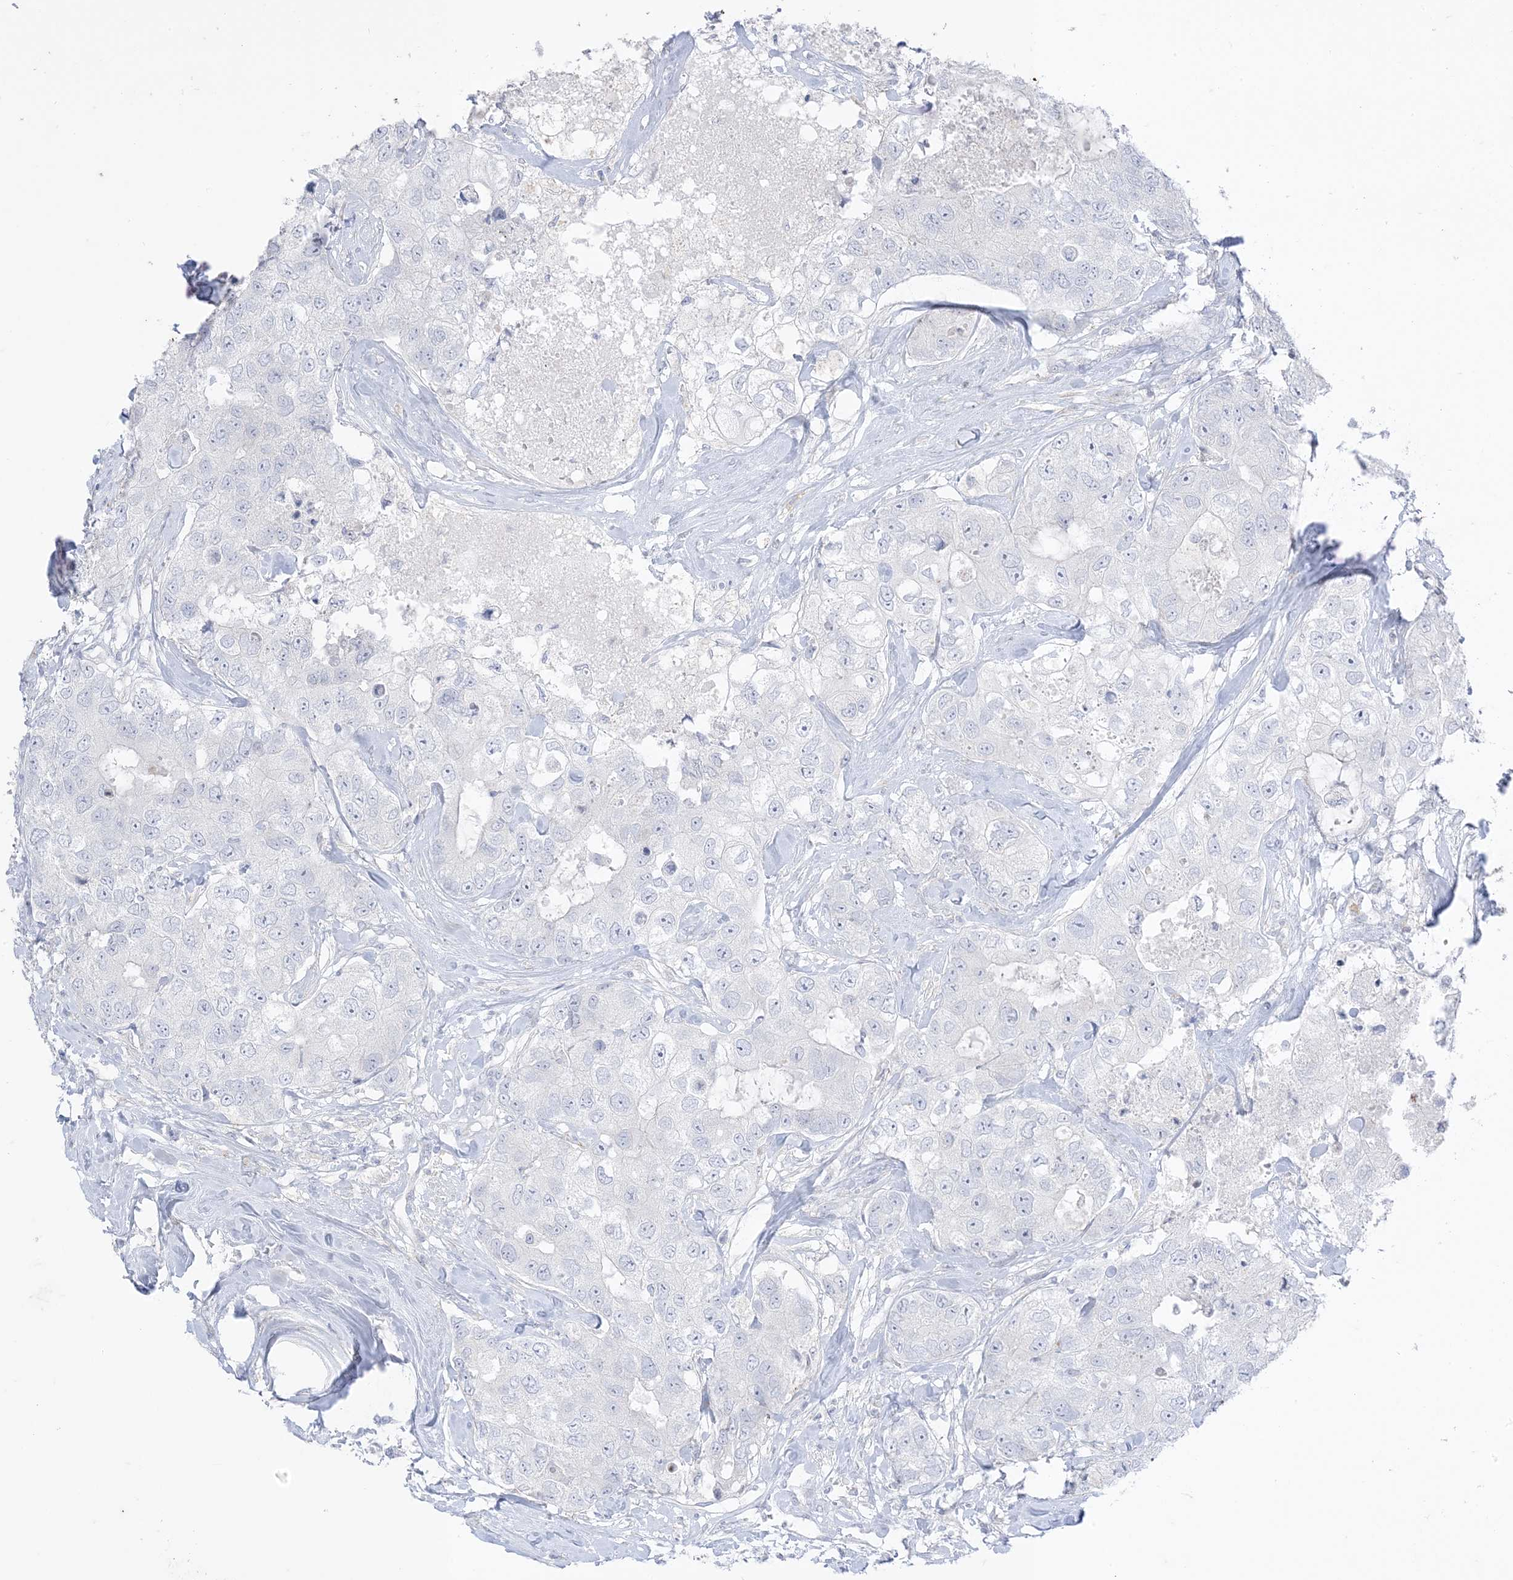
{"staining": {"intensity": "negative", "quantity": "none", "location": "none"}, "tissue": "breast cancer", "cell_type": "Tumor cells", "image_type": "cancer", "snomed": [{"axis": "morphology", "description": "Duct carcinoma"}, {"axis": "topography", "description": "Breast"}], "caption": "Immunohistochemistry (IHC) photomicrograph of human breast invasive ductal carcinoma stained for a protein (brown), which reveals no staining in tumor cells.", "gene": "RAC1", "patient": {"sex": "female", "age": 62}}